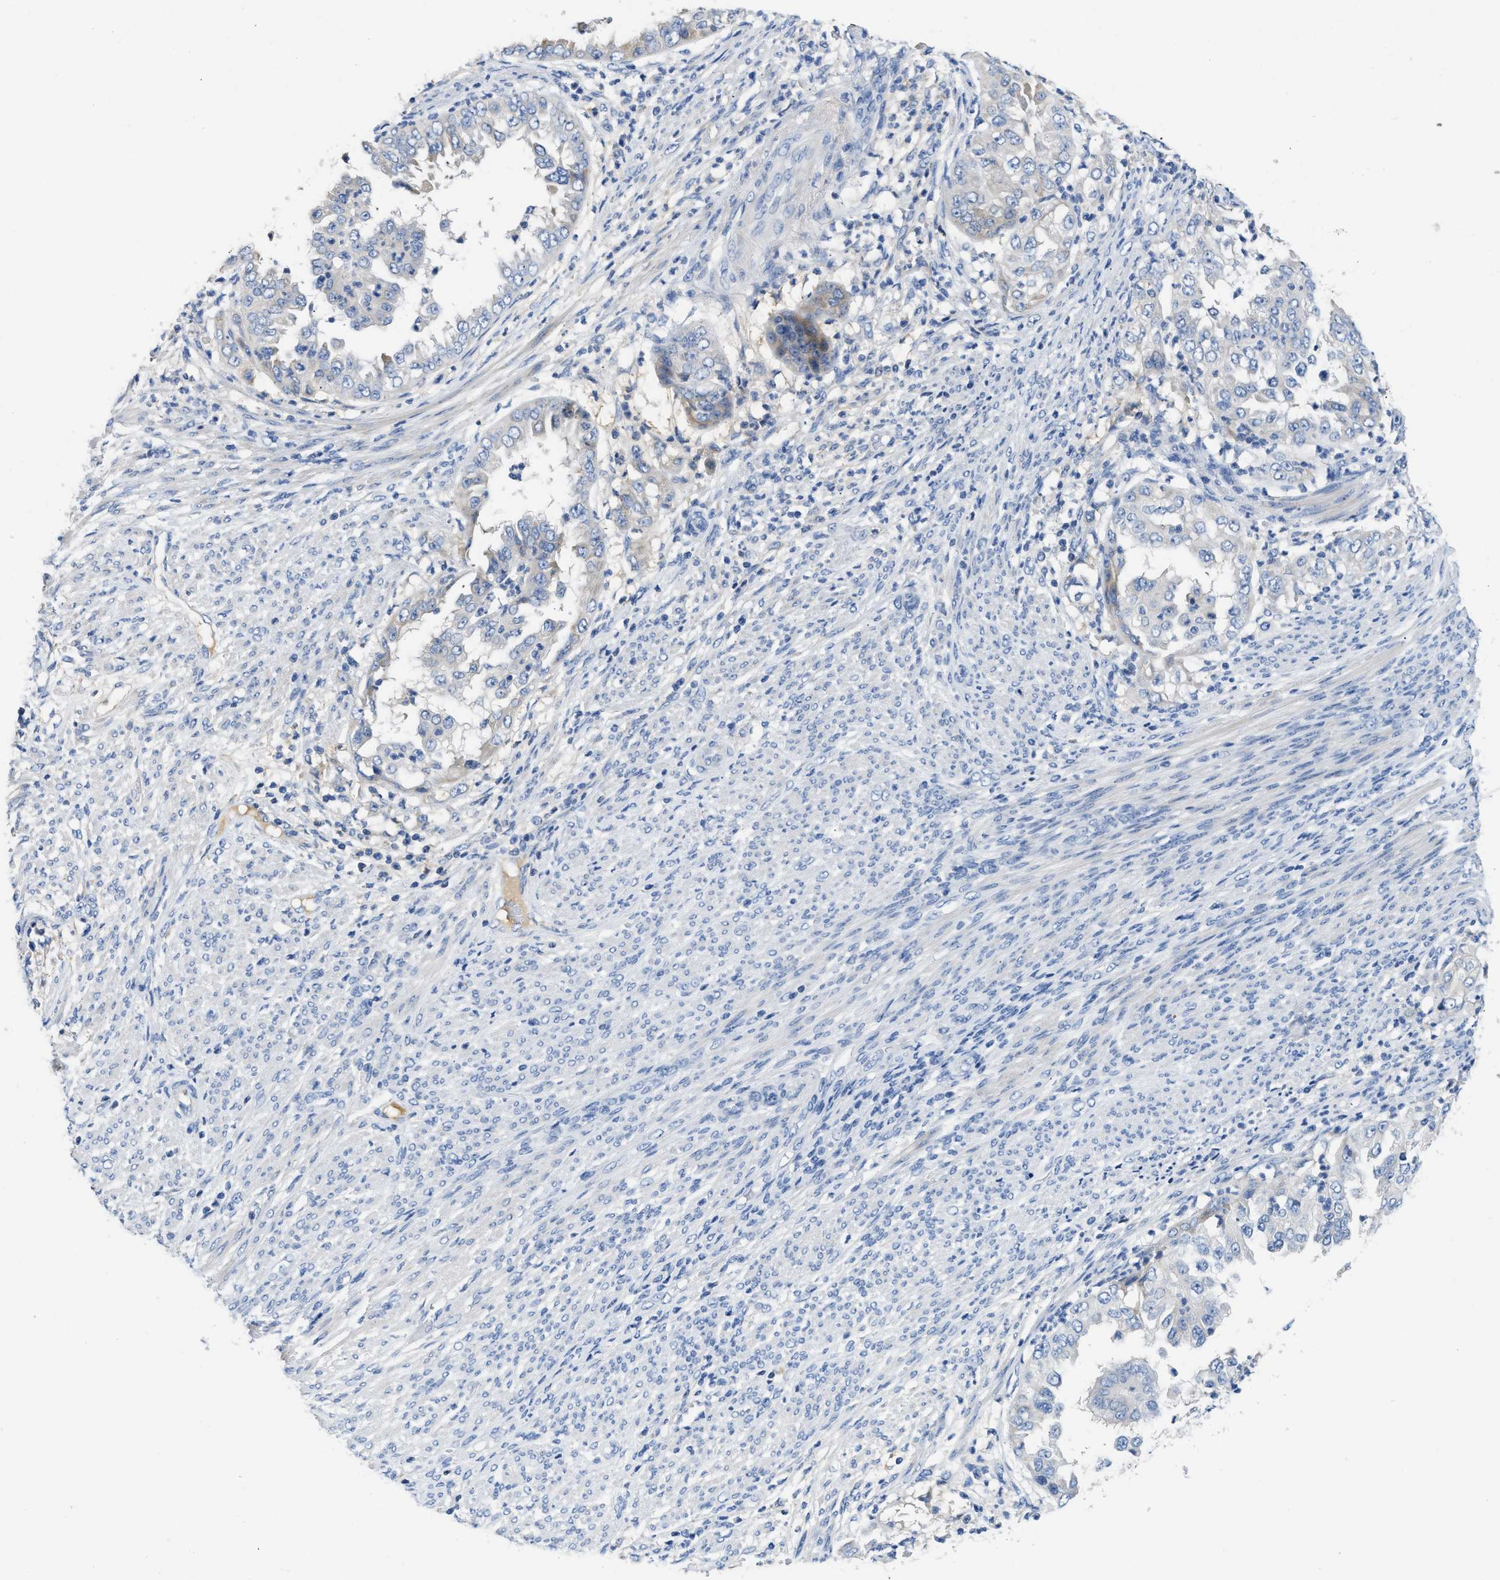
{"staining": {"intensity": "negative", "quantity": "none", "location": "none"}, "tissue": "endometrial cancer", "cell_type": "Tumor cells", "image_type": "cancer", "snomed": [{"axis": "morphology", "description": "Adenocarcinoma, NOS"}, {"axis": "topography", "description": "Endometrium"}], "caption": "Immunohistochemistry photomicrograph of endometrial adenocarcinoma stained for a protein (brown), which shows no positivity in tumor cells.", "gene": "C1S", "patient": {"sex": "female", "age": 85}}